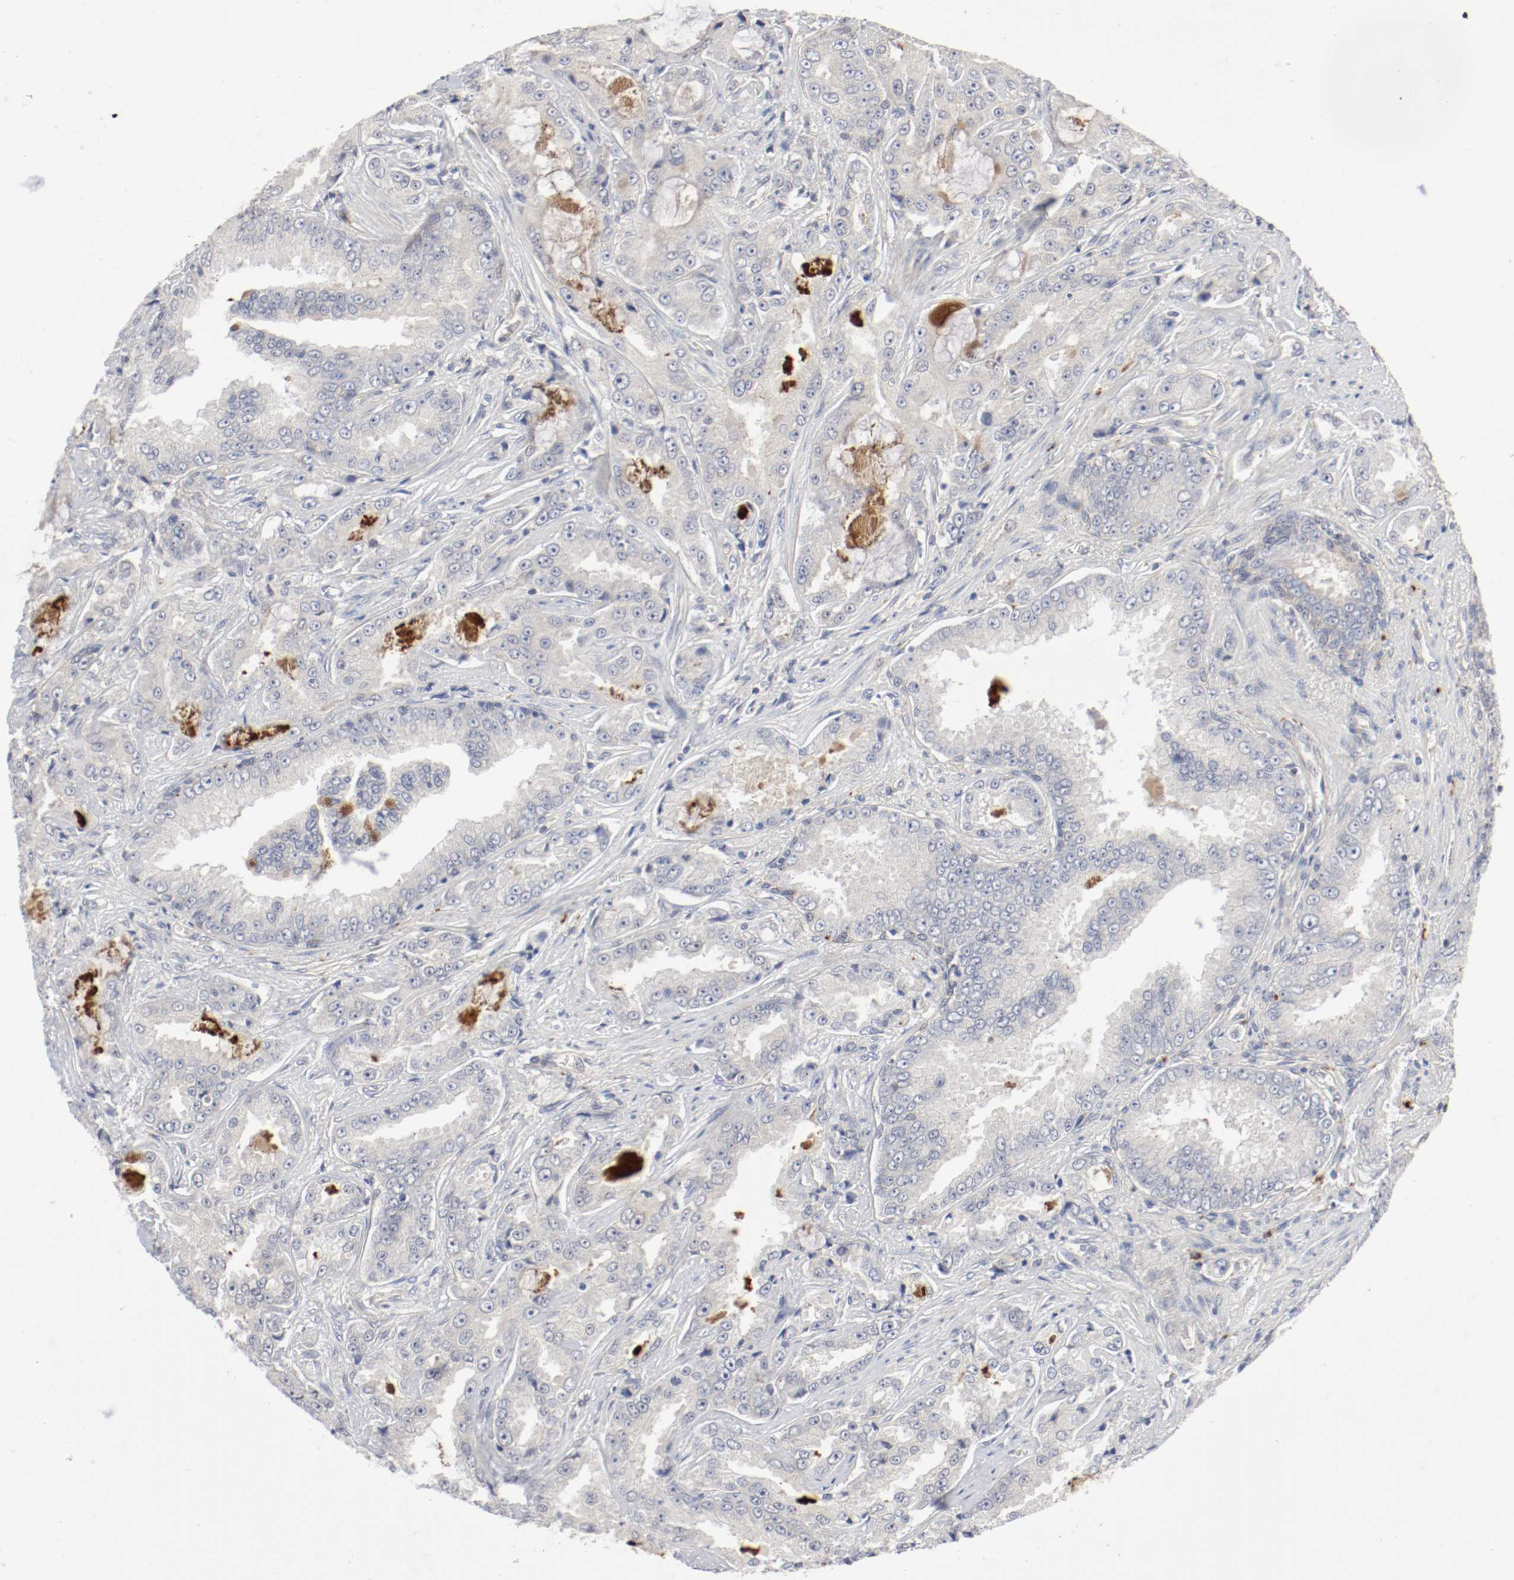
{"staining": {"intensity": "weak", "quantity": ">75%", "location": "cytoplasmic/membranous"}, "tissue": "prostate cancer", "cell_type": "Tumor cells", "image_type": "cancer", "snomed": [{"axis": "morphology", "description": "Adenocarcinoma, High grade"}, {"axis": "topography", "description": "Prostate"}], "caption": "DAB immunohistochemical staining of prostate high-grade adenocarcinoma exhibits weak cytoplasmic/membranous protein expression in approximately >75% of tumor cells.", "gene": "REN", "patient": {"sex": "male", "age": 73}}